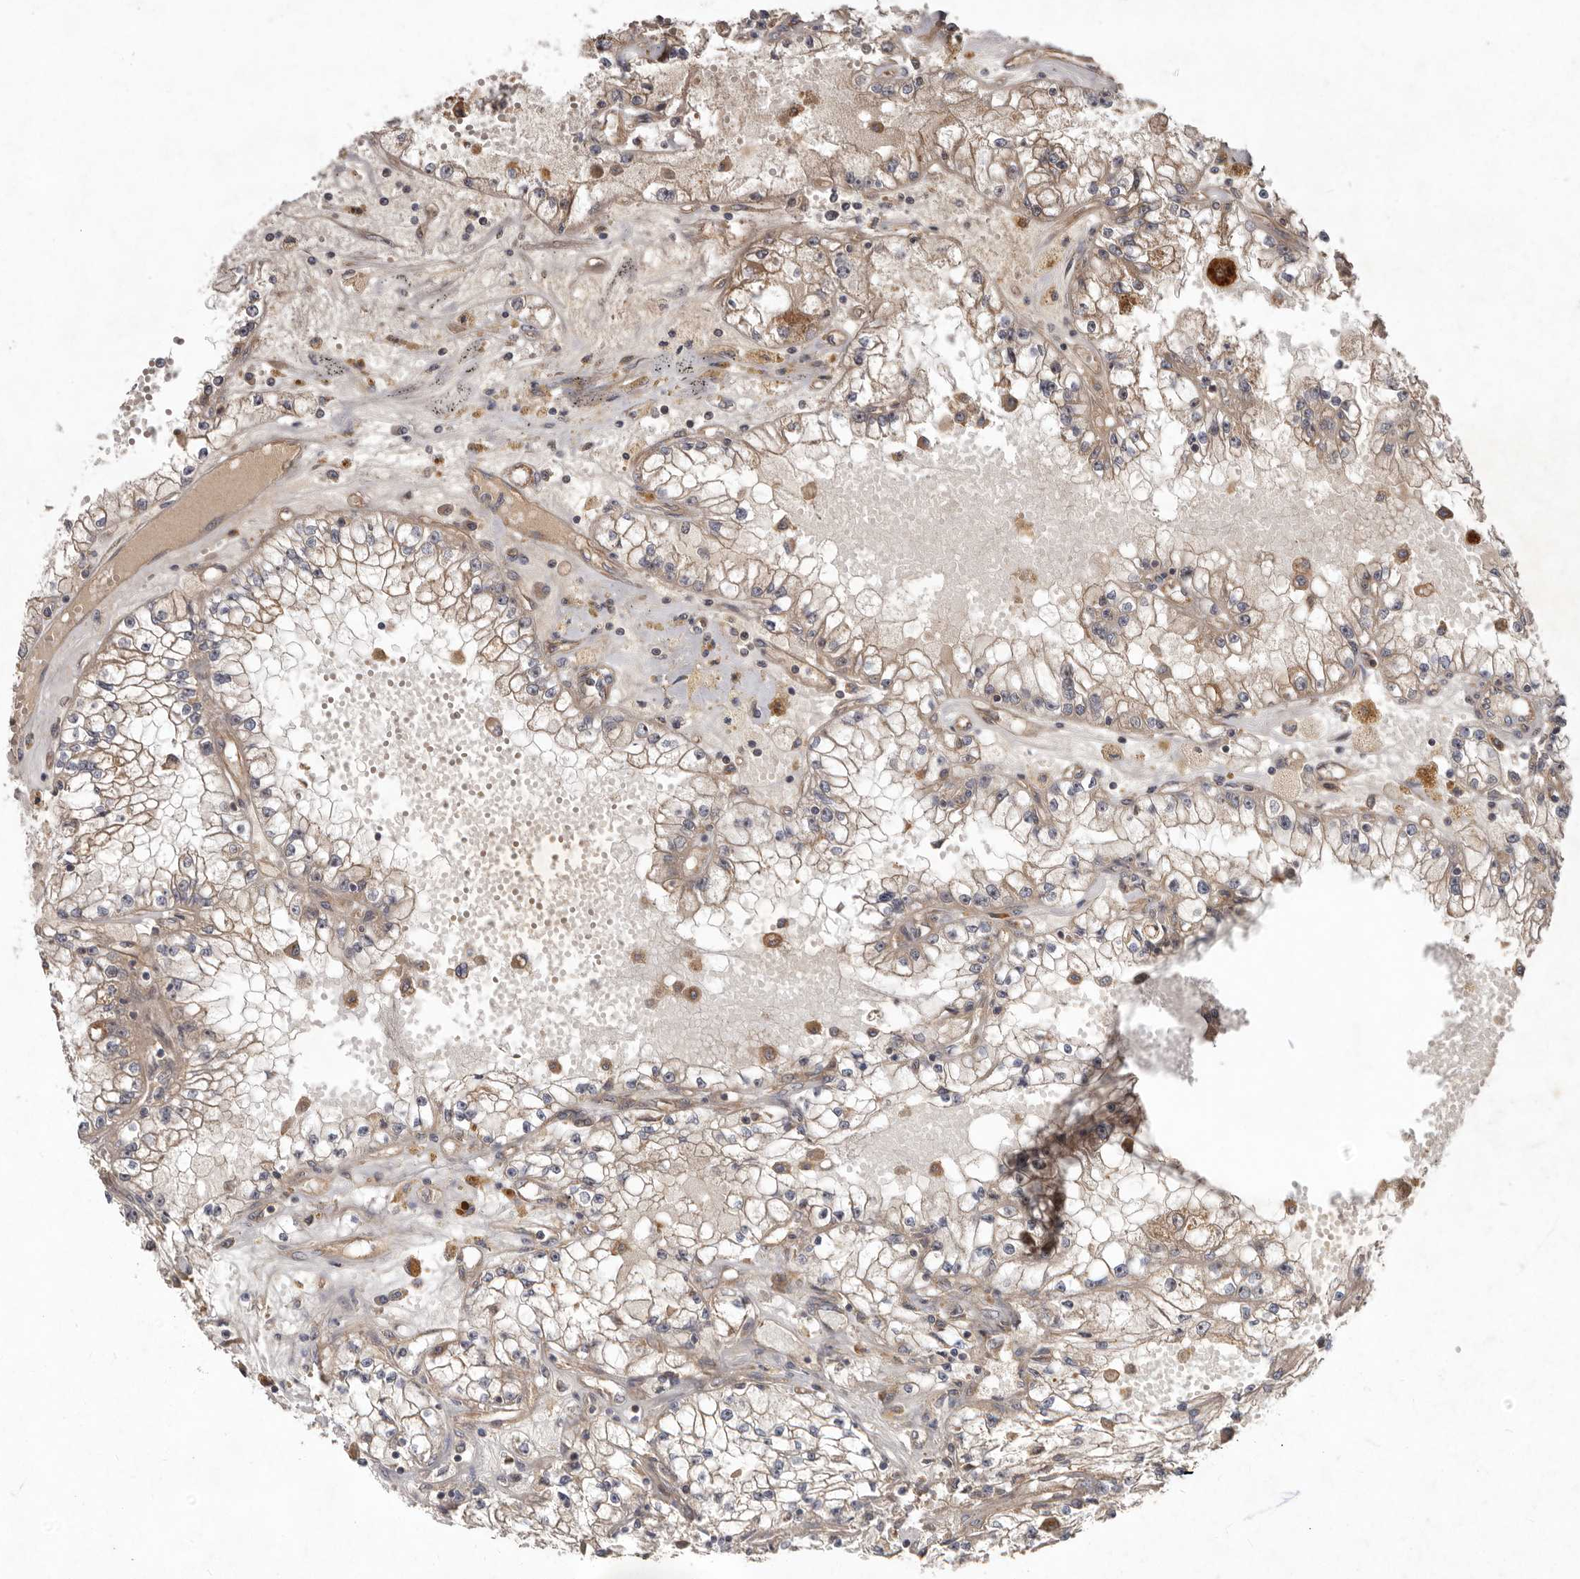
{"staining": {"intensity": "moderate", "quantity": "<25%", "location": "cytoplasmic/membranous"}, "tissue": "renal cancer", "cell_type": "Tumor cells", "image_type": "cancer", "snomed": [{"axis": "morphology", "description": "Adenocarcinoma, NOS"}, {"axis": "topography", "description": "Kidney"}], "caption": "DAB immunohistochemical staining of human renal adenocarcinoma demonstrates moderate cytoplasmic/membranous protein expression in about <25% of tumor cells.", "gene": "STK36", "patient": {"sex": "male", "age": 56}}